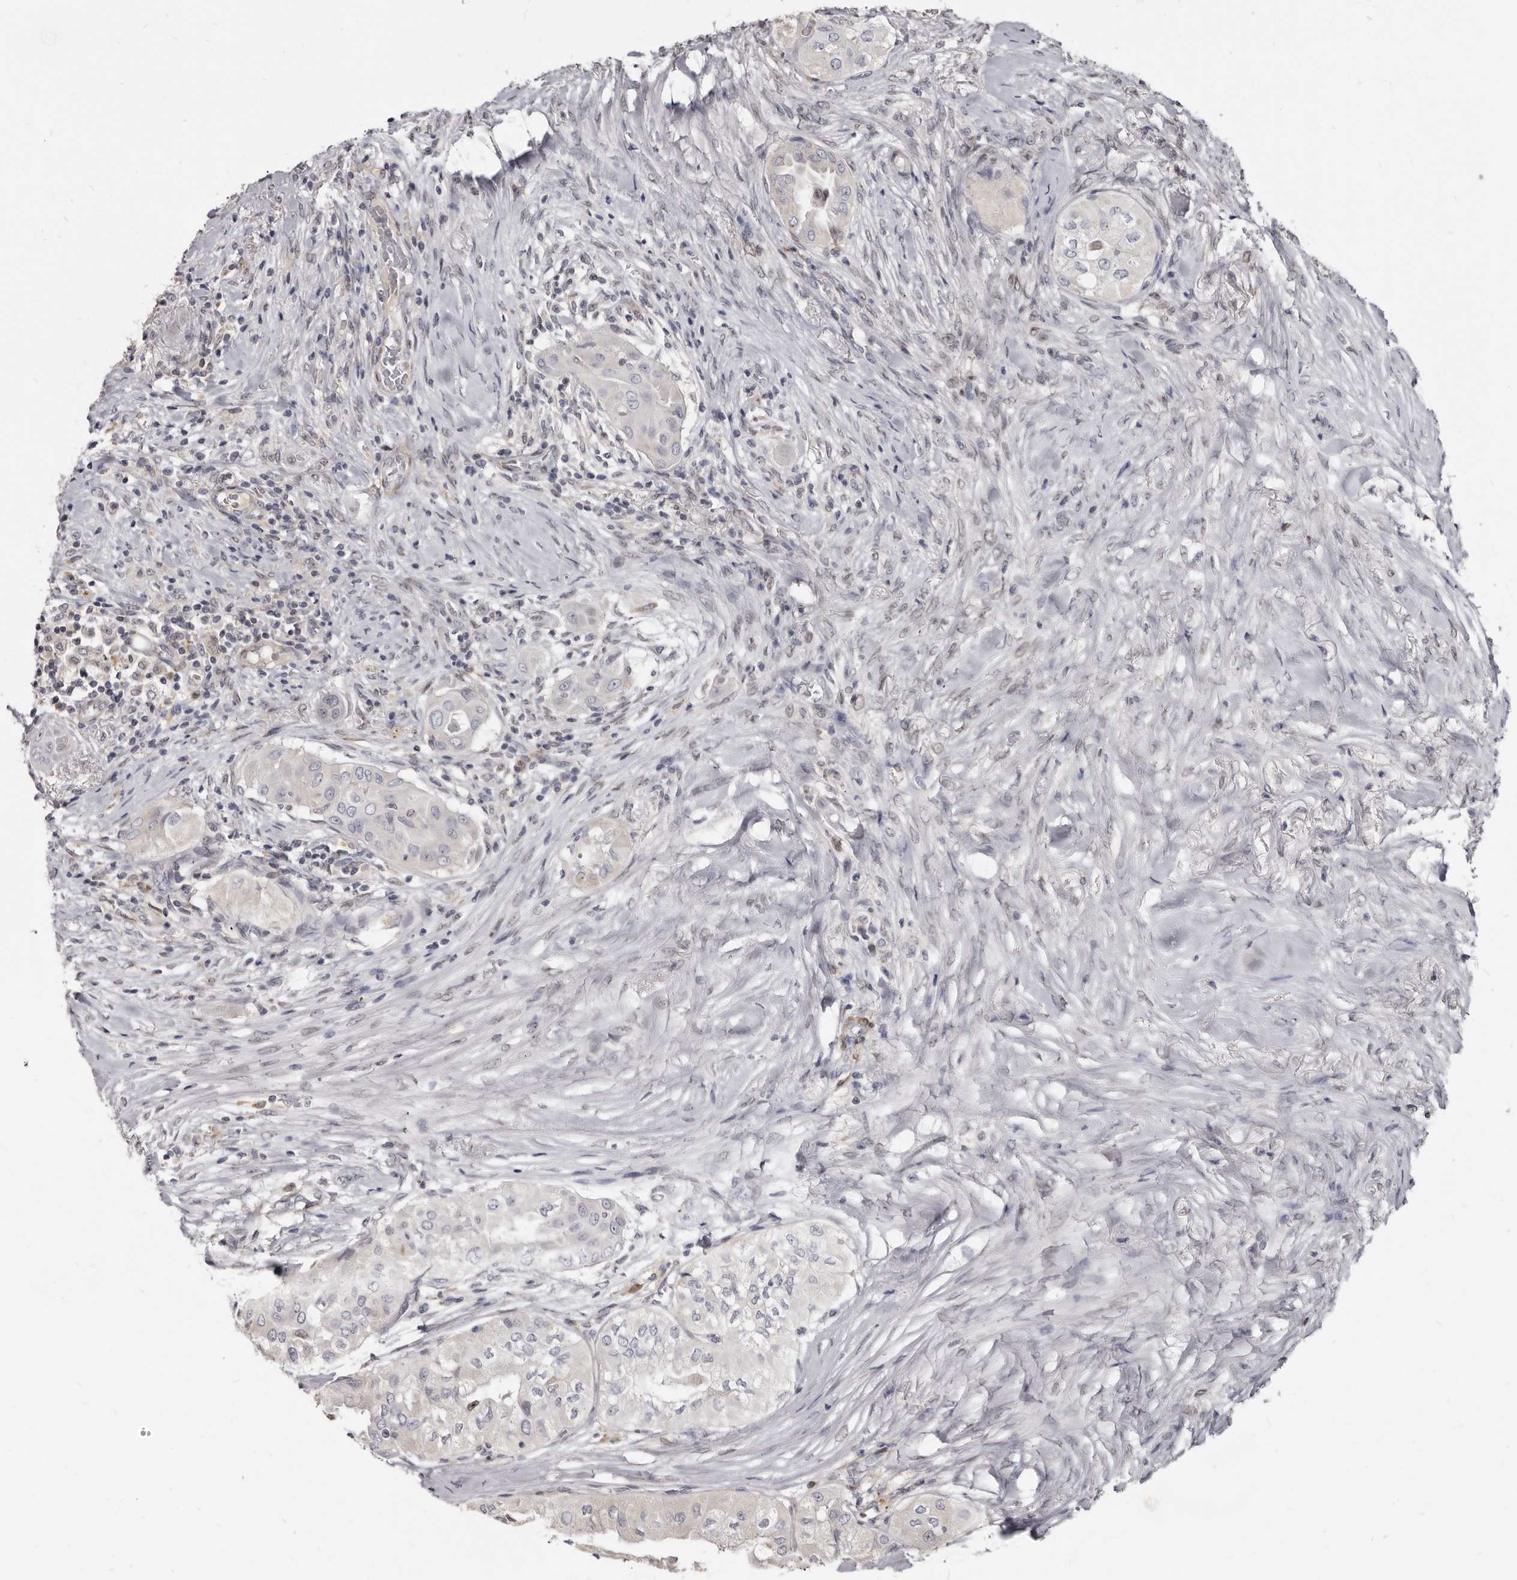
{"staining": {"intensity": "negative", "quantity": "none", "location": "none"}, "tissue": "thyroid cancer", "cell_type": "Tumor cells", "image_type": "cancer", "snomed": [{"axis": "morphology", "description": "Papillary adenocarcinoma, NOS"}, {"axis": "topography", "description": "Thyroid gland"}], "caption": "There is no significant expression in tumor cells of thyroid papillary adenocarcinoma. The staining is performed using DAB brown chromogen with nuclei counter-stained in using hematoxylin.", "gene": "MRGPRF", "patient": {"sex": "female", "age": 59}}